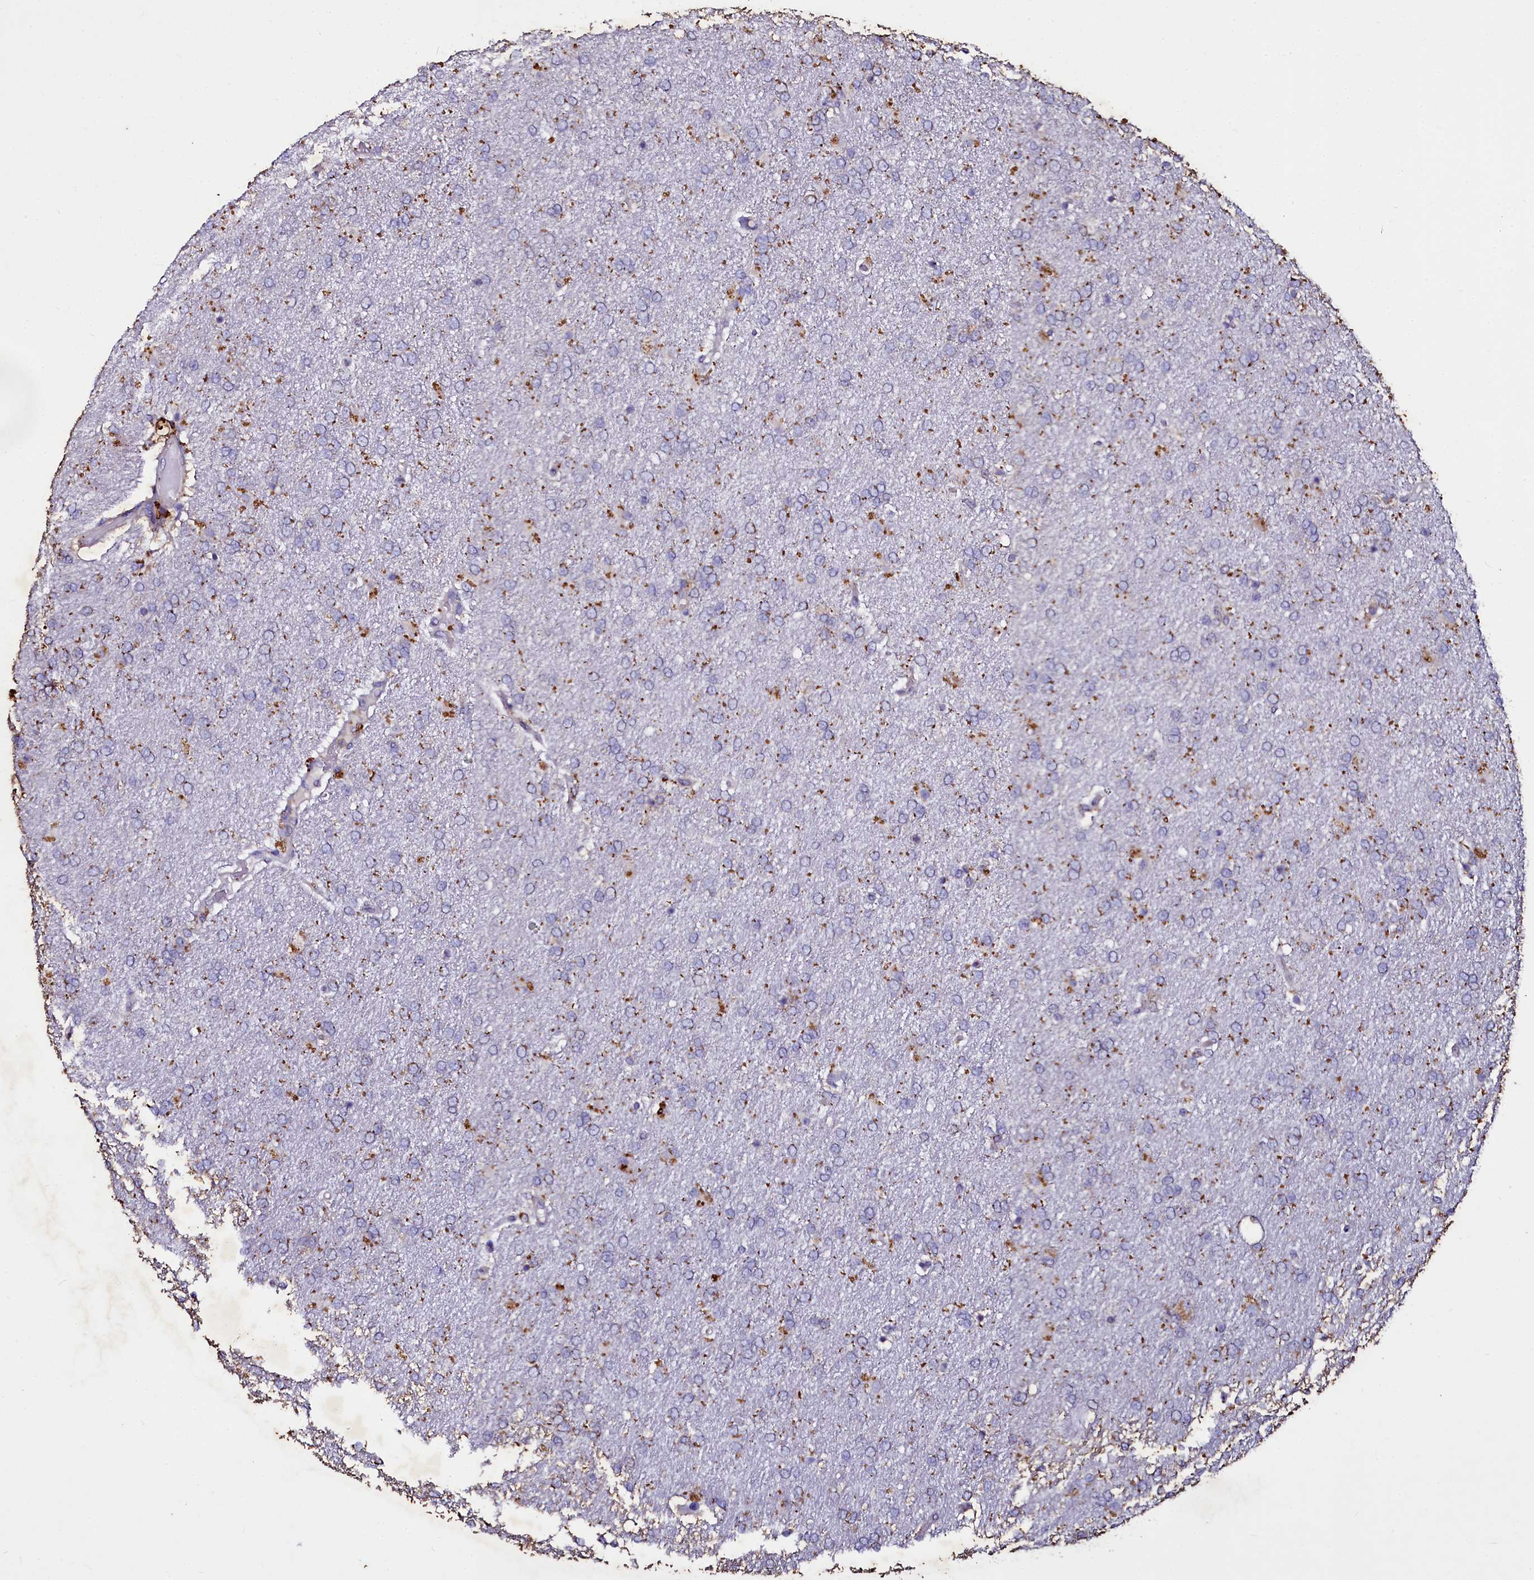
{"staining": {"intensity": "weak", "quantity": "<25%", "location": "cytoplasmic/membranous"}, "tissue": "glioma", "cell_type": "Tumor cells", "image_type": "cancer", "snomed": [{"axis": "morphology", "description": "Glioma, malignant, High grade"}, {"axis": "topography", "description": "Brain"}], "caption": "Tumor cells show no significant protein expression in glioma.", "gene": "SELENOT", "patient": {"sex": "male", "age": 72}}